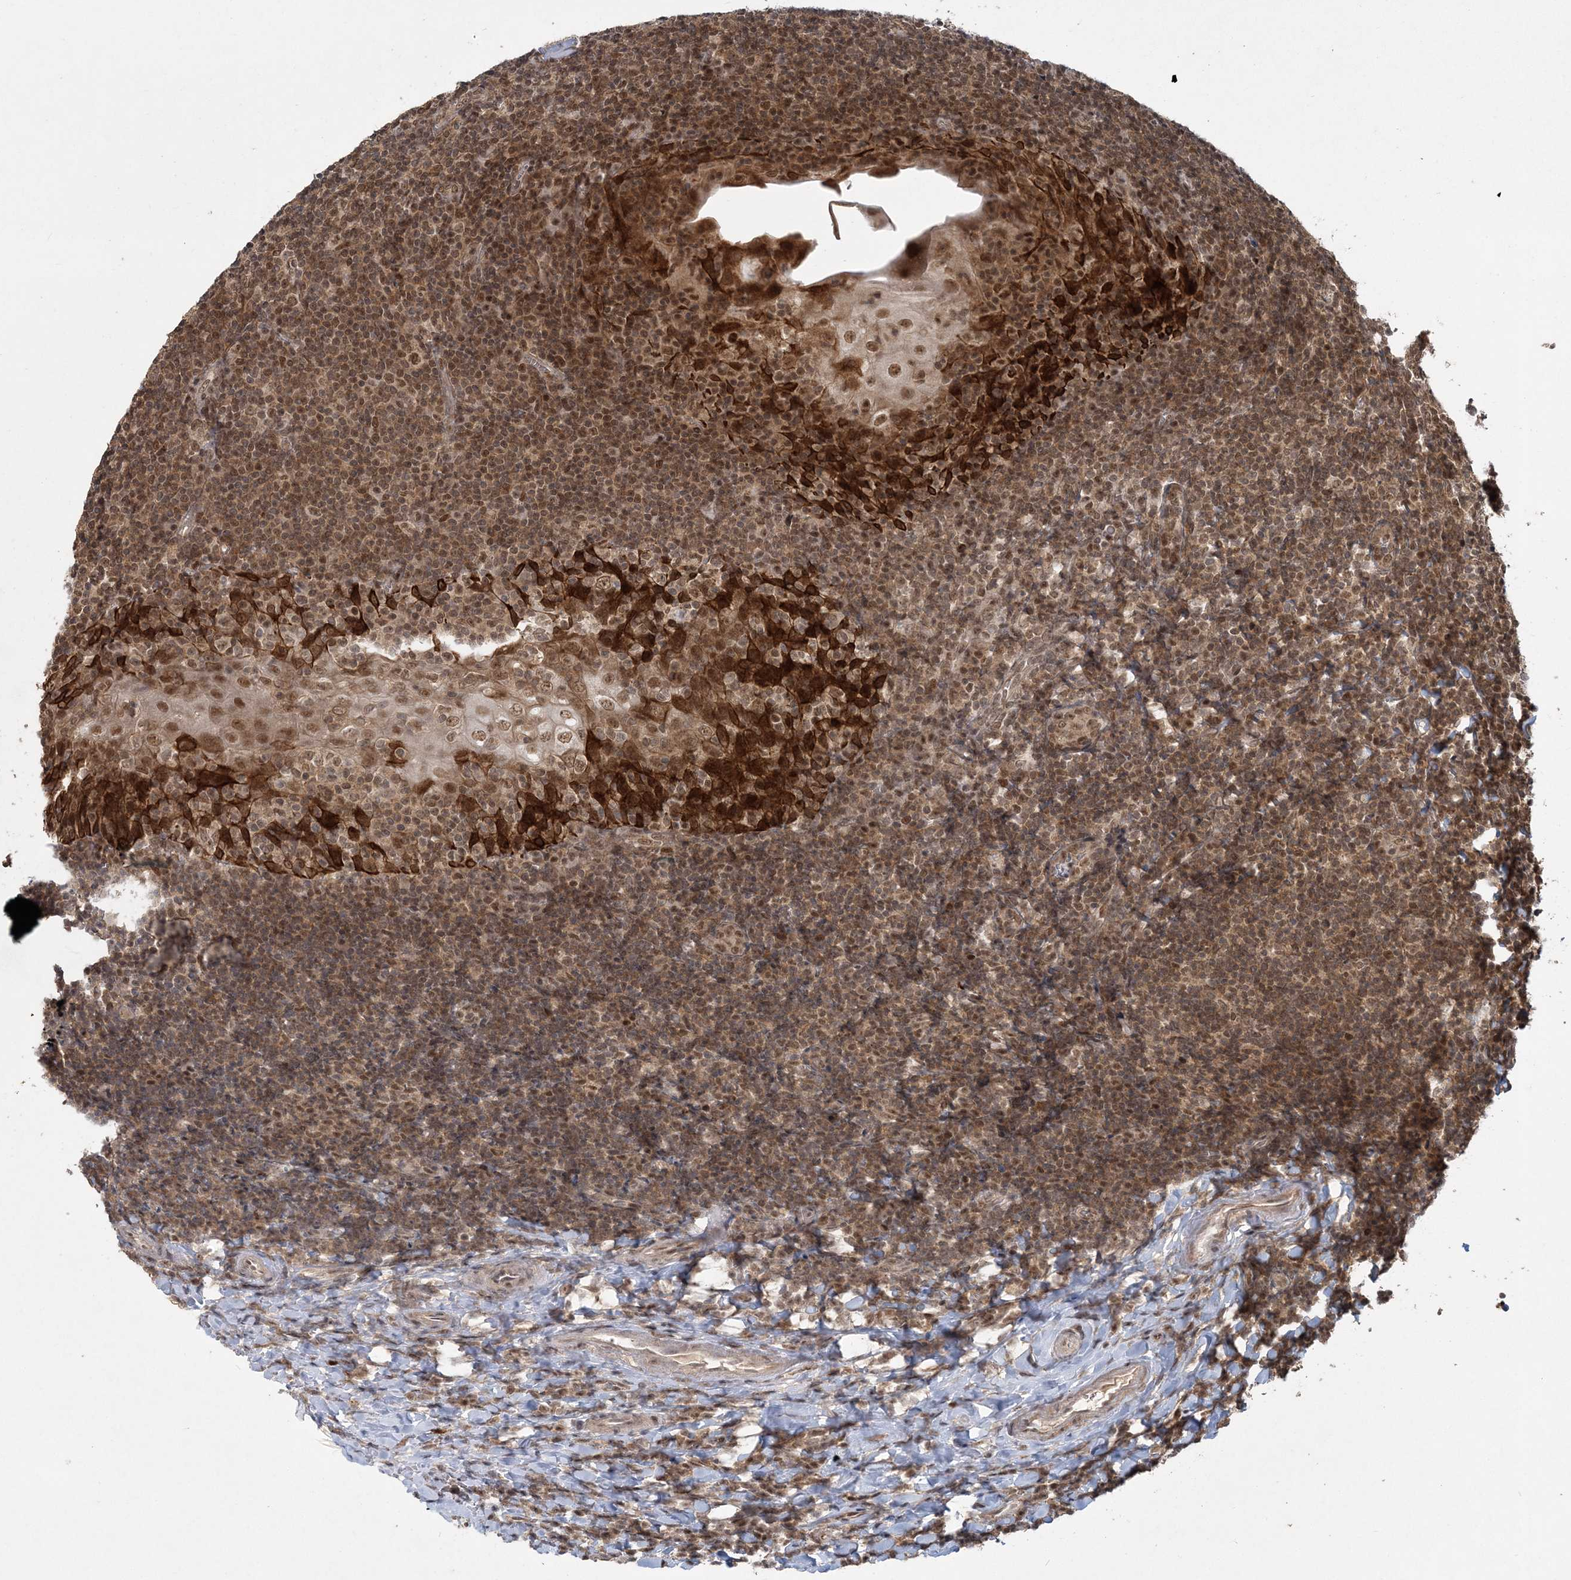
{"staining": {"intensity": "moderate", "quantity": ">75%", "location": "nuclear"}, "tissue": "tonsil", "cell_type": "Germinal center cells", "image_type": "normal", "snomed": [{"axis": "morphology", "description": "Normal tissue, NOS"}, {"axis": "topography", "description": "Tonsil"}], "caption": "Immunohistochemical staining of unremarkable tonsil exhibits medium levels of moderate nuclear staining in about >75% of germinal center cells. The staining is performed using DAB brown chromogen to label protein expression. The nuclei are counter-stained blue using hematoxylin.", "gene": "COPS7B", "patient": {"sex": "male", "age": 37}}